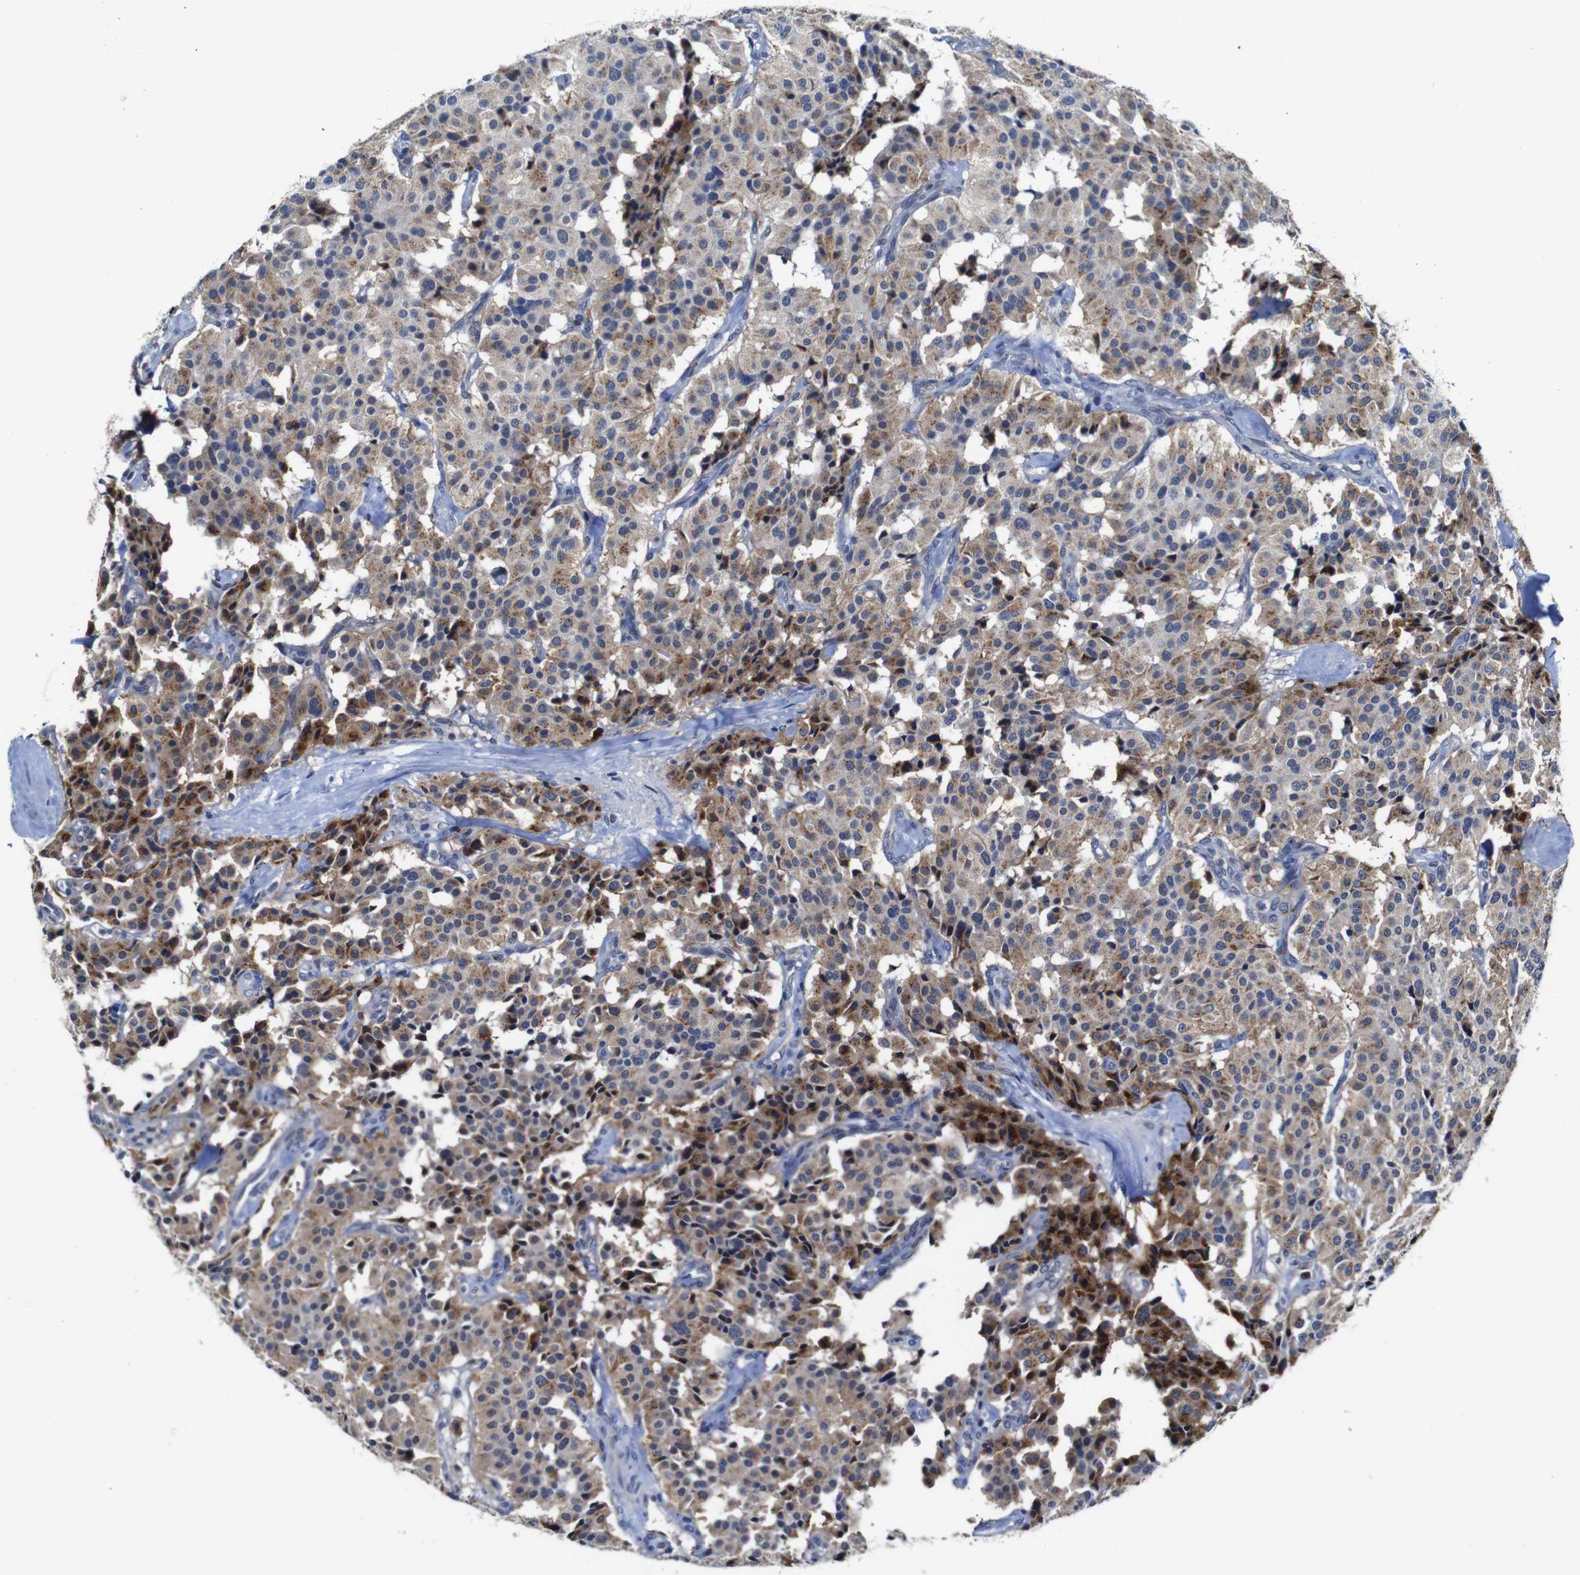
{"staining": {"intensity": "moderate", "quantity": ">75%", "location": "cytoplasmic/membranous"}, "tissue": "carcinoid", "cell_type": "Tumor cells", "image_type": "cancer", "snomed": [{"axis": "morphology", "description": "Carcinoid, malignant, NOS"}, {"axis": "topography", "description": "Lung"}], "caption": "Moderate cytoplasmic/membranous protein positivity is appreciated in approximately >75% of tumor cells in malignant carcinoid. (IHC, brightfield microscopy, high magnification).", "gene": "FURIN", "patient": {"sex": "male", "age": 30}}